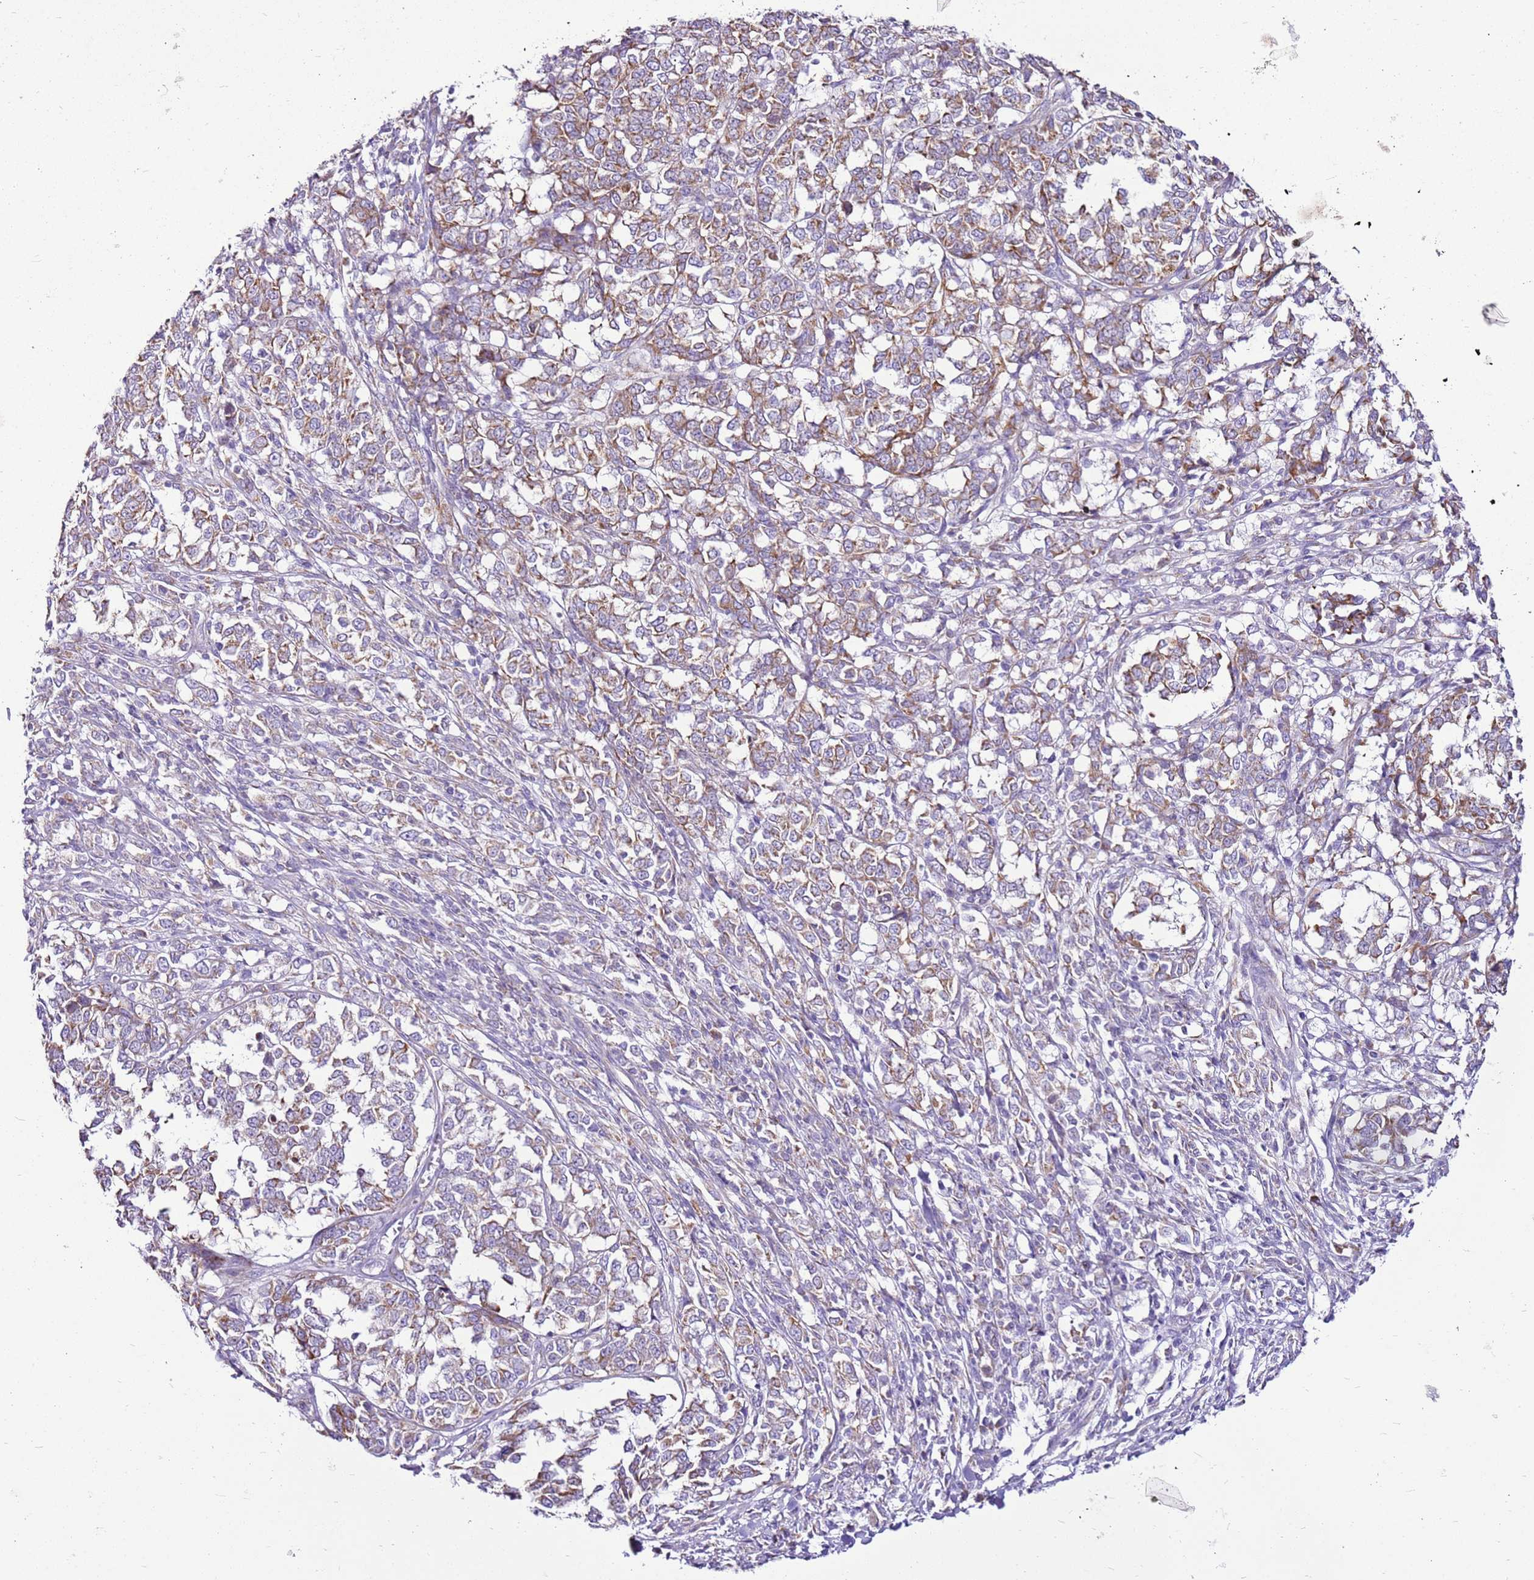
{"staining": {"intensity": "moderate", "quantity": "25%-75%", "location": "cytoplasmic/membranous"}, "tissue": "melanoma", "cell_type": "Tumor cells", "image_type": "cancer", "snomed": [{"axis": "morphology", "description": "Malignant melanoma, NOS"}, {"axis": "topography", "description": "Skin"}], "caption": "Protein staining of malignant melanoma tissue exhibits moderate cytoplasmic/membranous staining in approximately 25%-75% of tumor cells.", "gene": "MRPL36", "patient": {"sex": "female", "age": 72}}